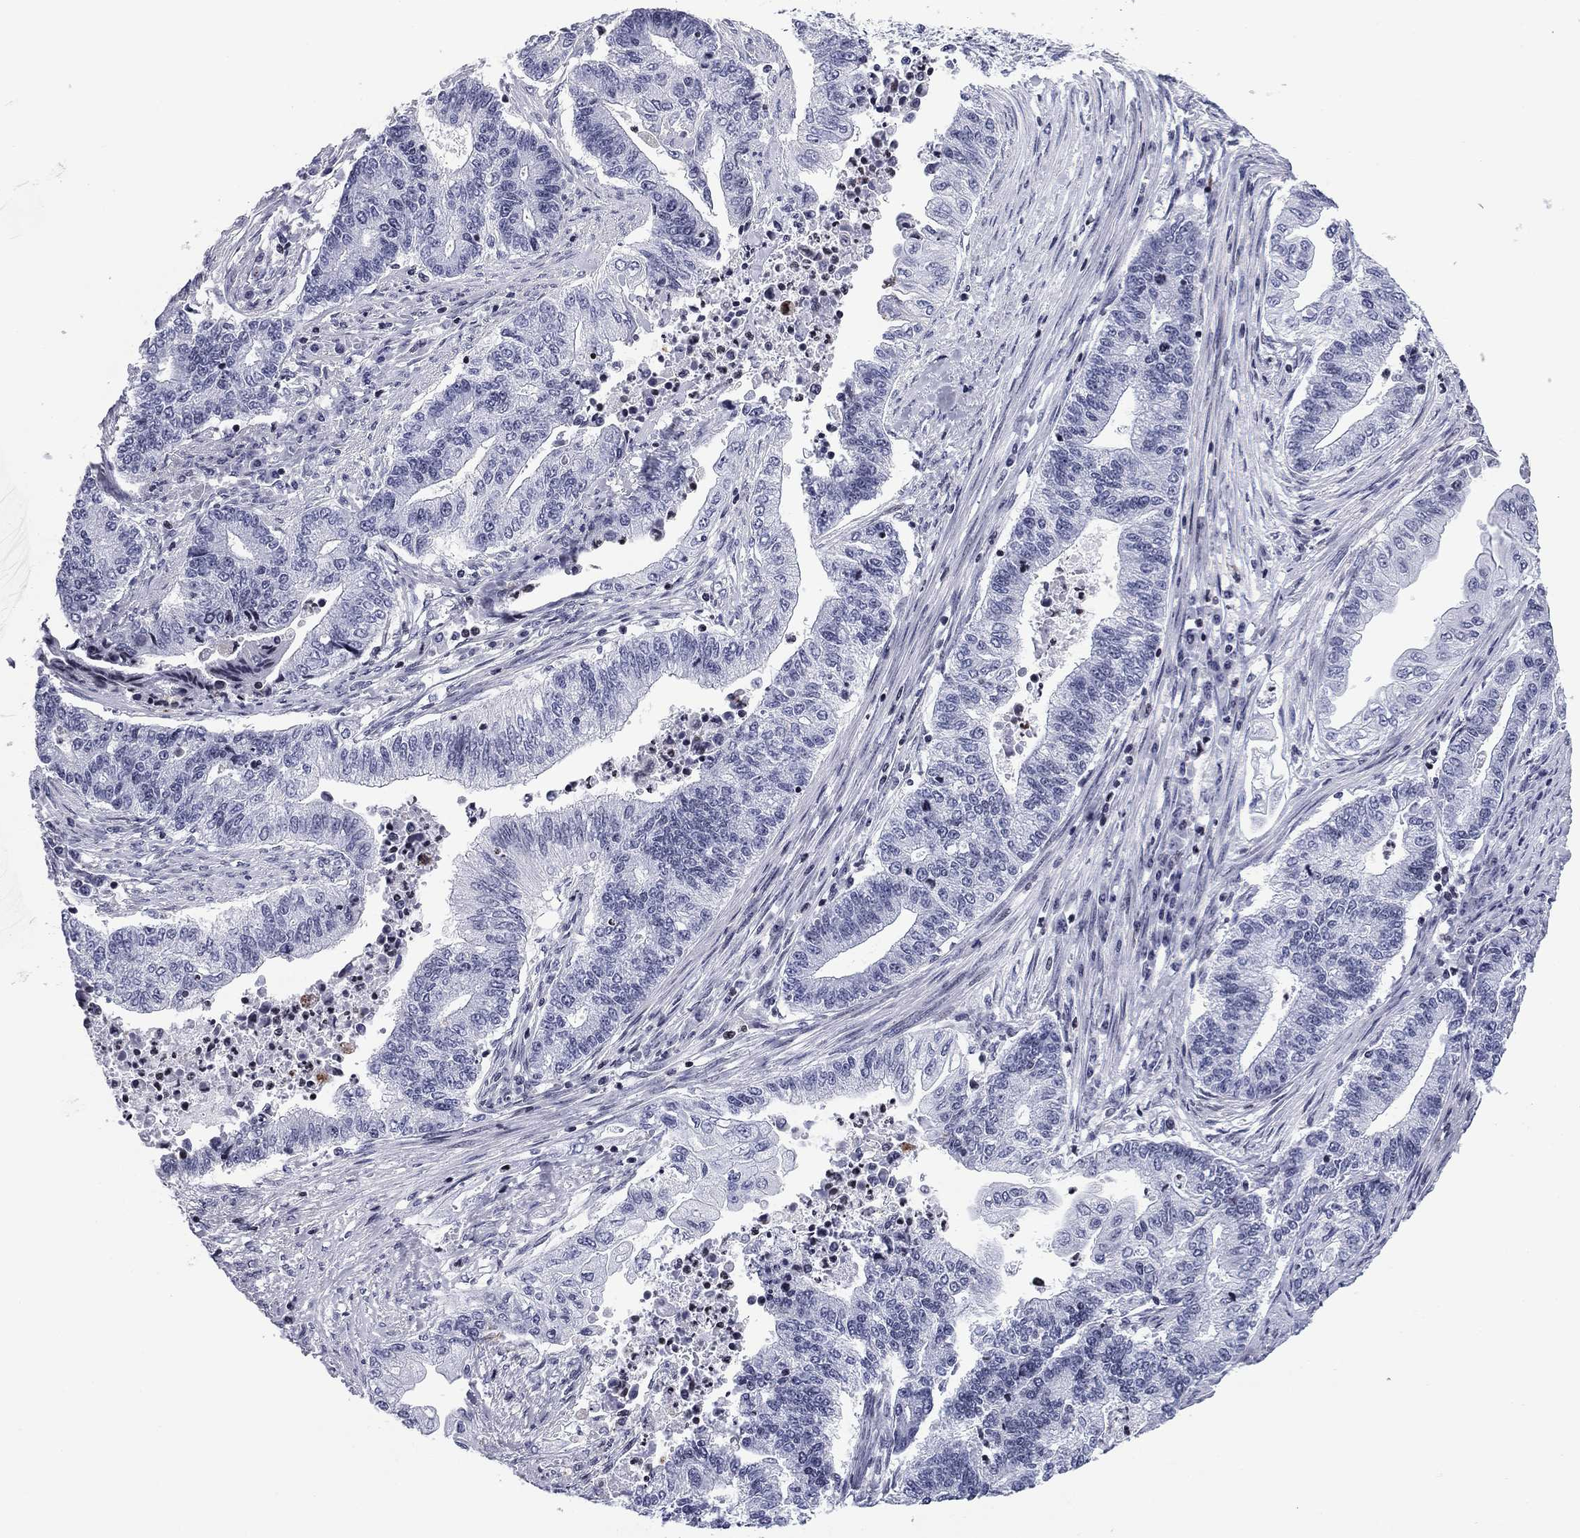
{"staining": {"intensity": "negative", "quantity": "none", "location": "none"}, "tissue": "endometrial cancer", "cell_type": "Tumor cells", "image_type": "cancer", "snomed": [{"axis": "morphology", "description": "Adenocarcinoma, NOS"}, {"axis": "topography", "description": "Uterus"}, {"axis": "topography", "description": "Endometrium"}], "caption": "The photomicrograph demonstrates no significant positivity in tumor cells of adenocarcinoma (endometrial).", "gene": "CCDC144A", "patient": {"sex": "female", "age": 54}}